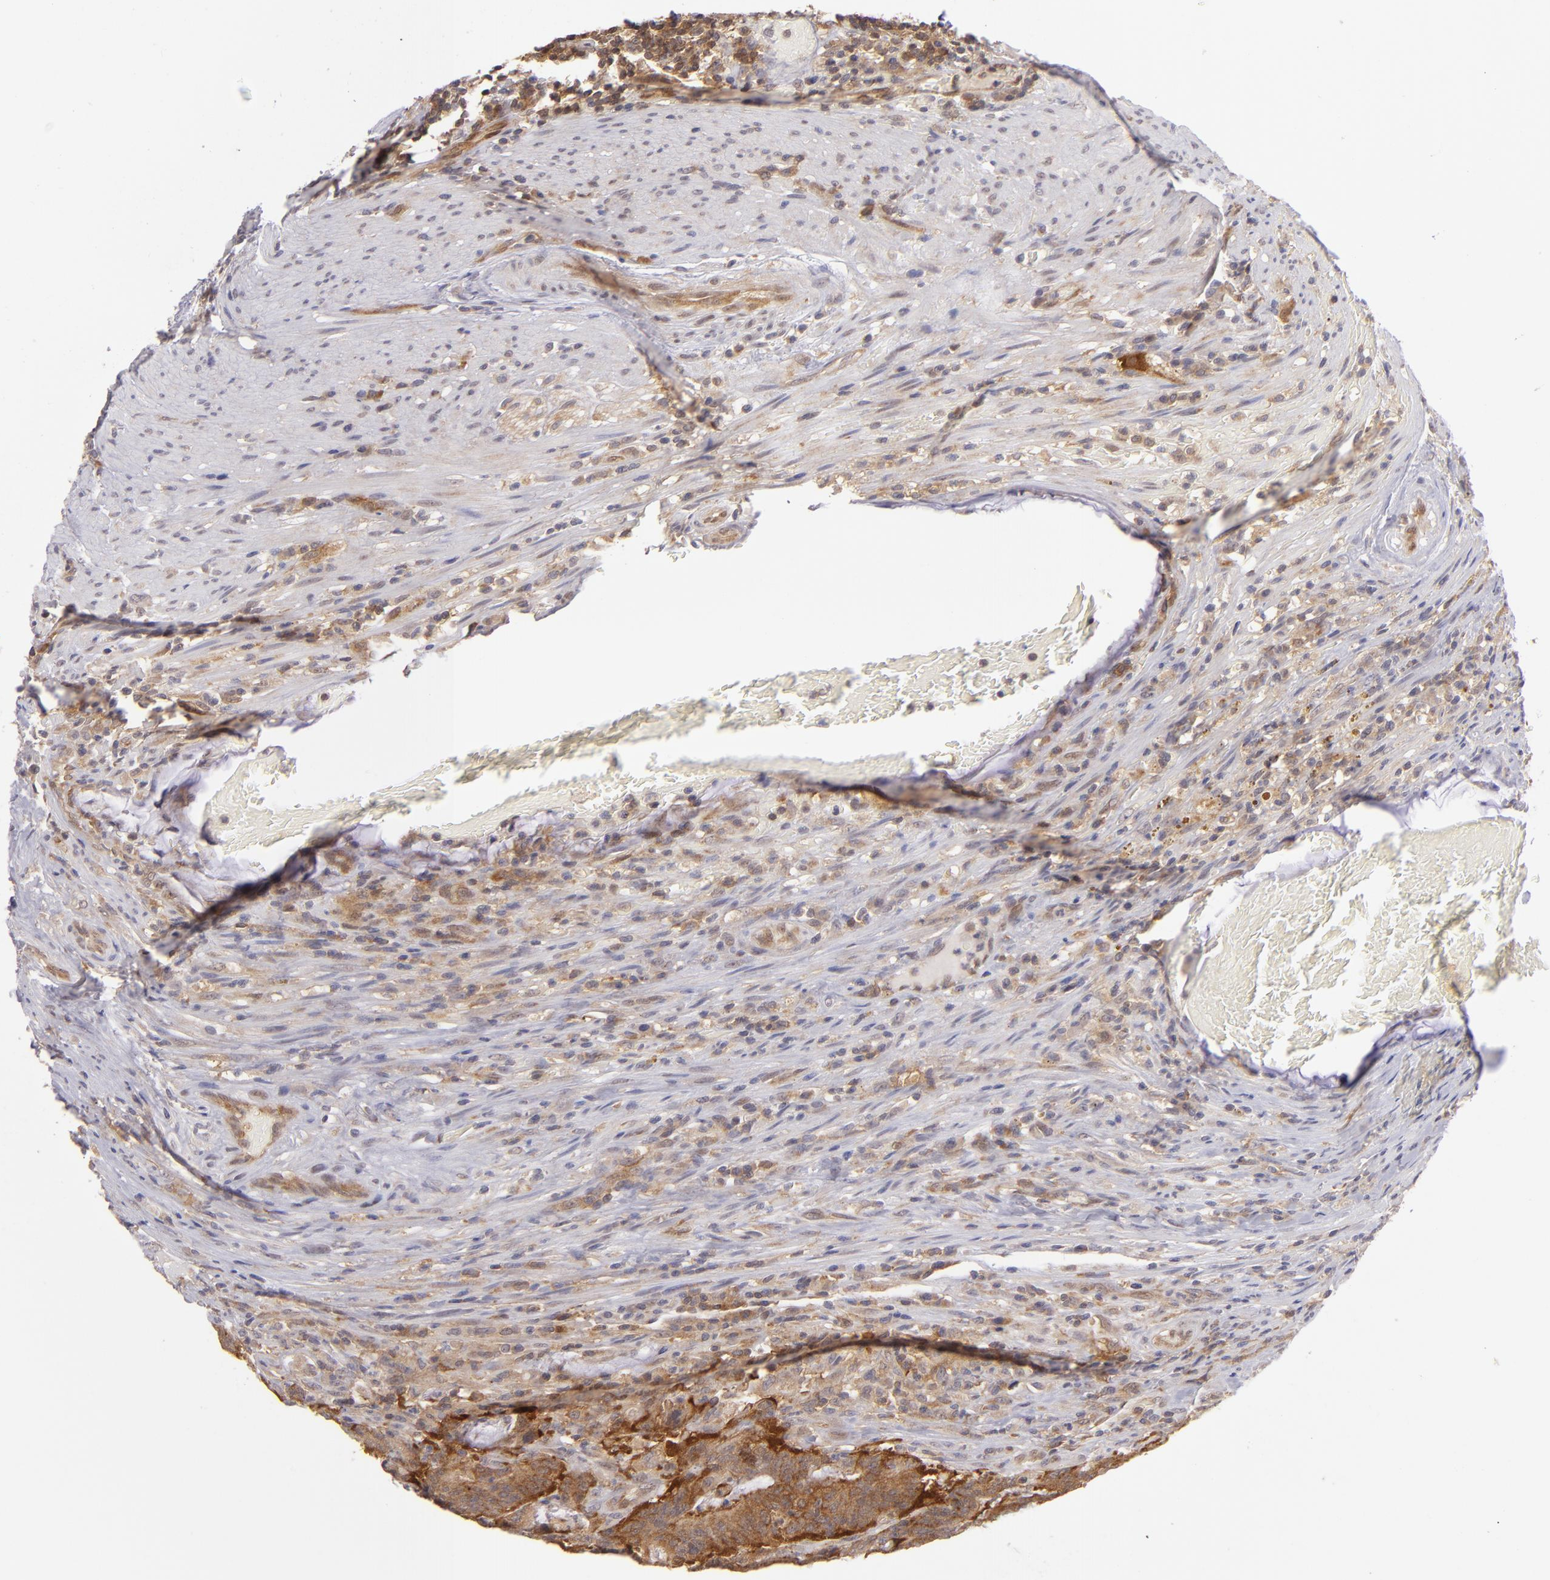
{"staining": {"intensity": "strong", "quantity": ">75%", "location": "cytoplasmic/membranous"}, "tissue": "colorectal cancer", "cell_type": "Tumor cells", "image_type": "cancer", "snomed": [{"axis": "morphology", "description": "Adenocarcinoma, NOS"}, {"axis": "topography", "description": "Colon"}], "caption": "Protein staining displays strong cytoplasmic/membranous expression in approximately >75% of tumor cells in colorectal cancer (adenocarcinoma).", "gene": "PTPN13", "patient": {"sex": "male", "age": 54}}